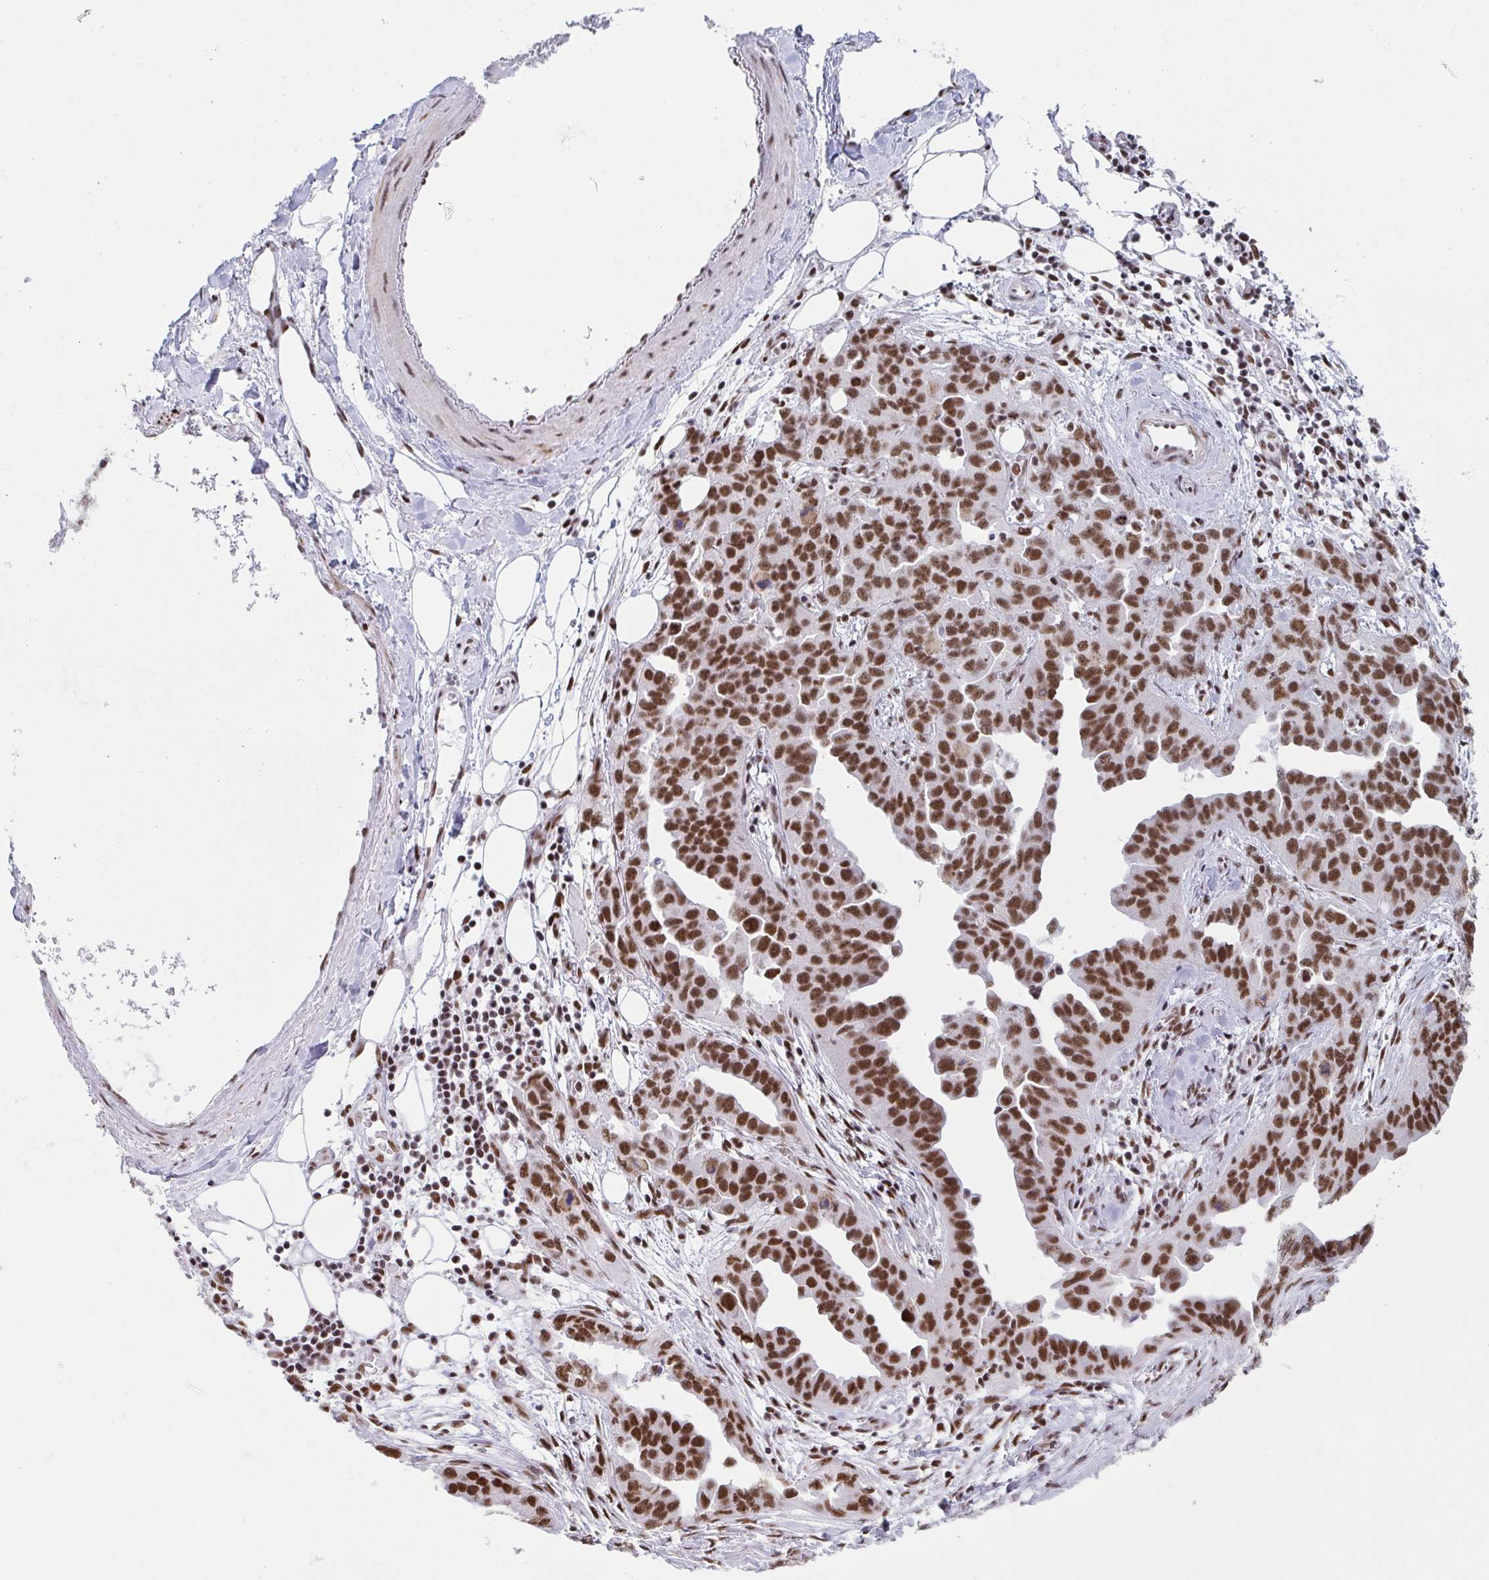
{"staining": {"intensity": "moderate", "quantity": ">75%", "location": "nuclear"}, "tissue": "ovarian cancer", "cell_type": "Tumor cells", "image_type": "cancer", "snomed": [{"axis": "morphology", "description": "Cystadenocarcinoma, serous, NOS"}, {"axis": "topography", "description": "Ovary"}], "caption": "IHC (DAB (3,3'-diaminobenzidine)) staining of human ovarian serous cystadenocarcinoma displays moderate nuclear protein staining in approximately >75% of tumor cells. IHC stains the protein in brown and the nuclei are stained blue.", "gene": "SNRNP70", "patient": {"sex": "female", "age": 75}}